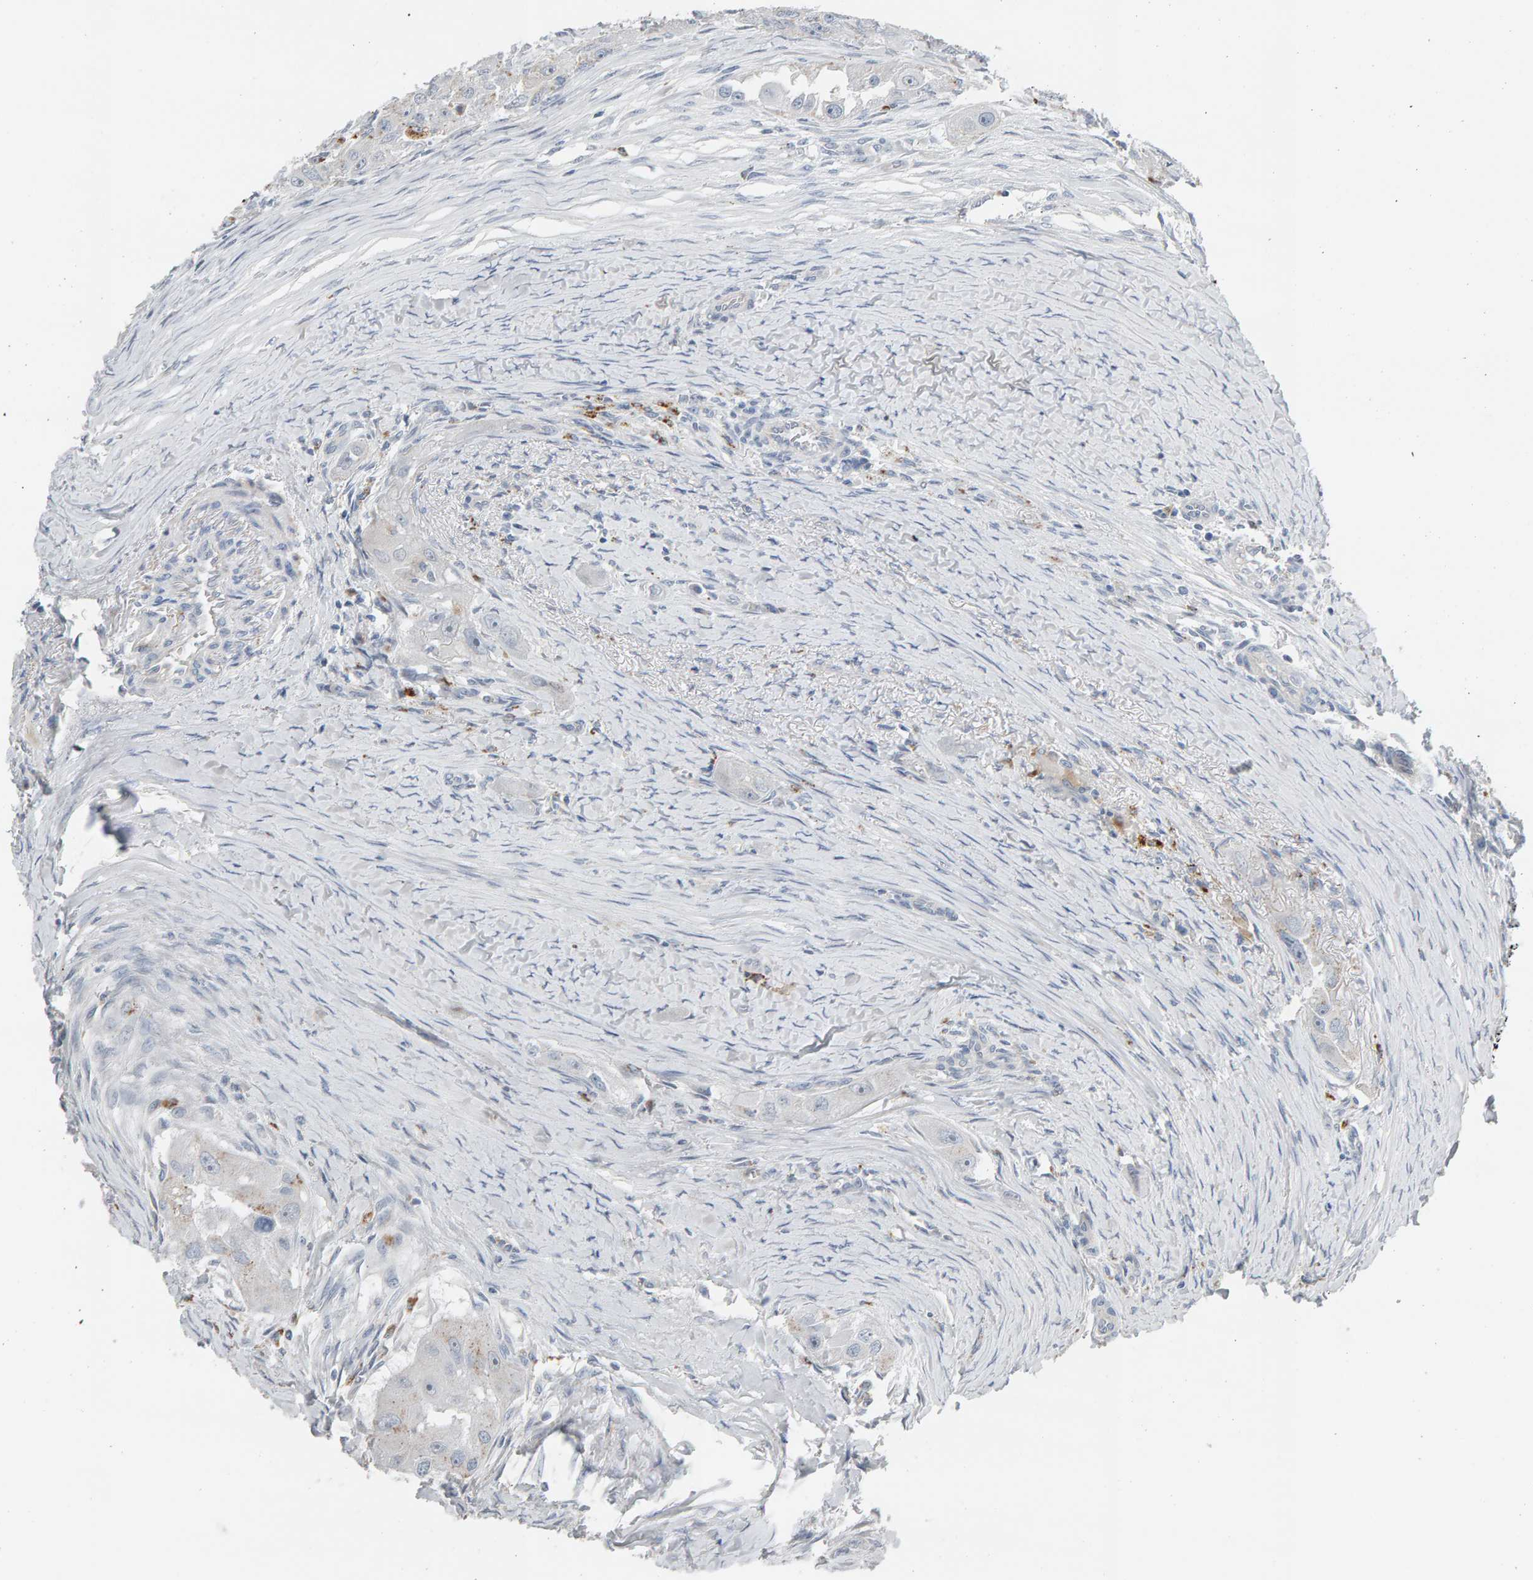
{"staining": {"intensity": "weak", "quantity": "<25%", "location": "cytoplasmic/membranous"}, "tissue": "head and neck cancer", "cell_type": "Tumor cells", "image_type": "cancer", "snomed": [{"axis": "morphology", "description": "Normal tissue, NOS"}, {"axis": "morphology", "description": "Squamous cell carcinoma, NOS"}, {"axis": "topography", "description": "Skeletal muscle"}, {"axis": "topography", "description": "Head-Neck"}], "caption": "DAB immunohistochemical staining of head and neck cancer exhibits no significant positivity in tumor cells.", "gene": "IPPK", "patient": {"sex": "male", "age": 51}}